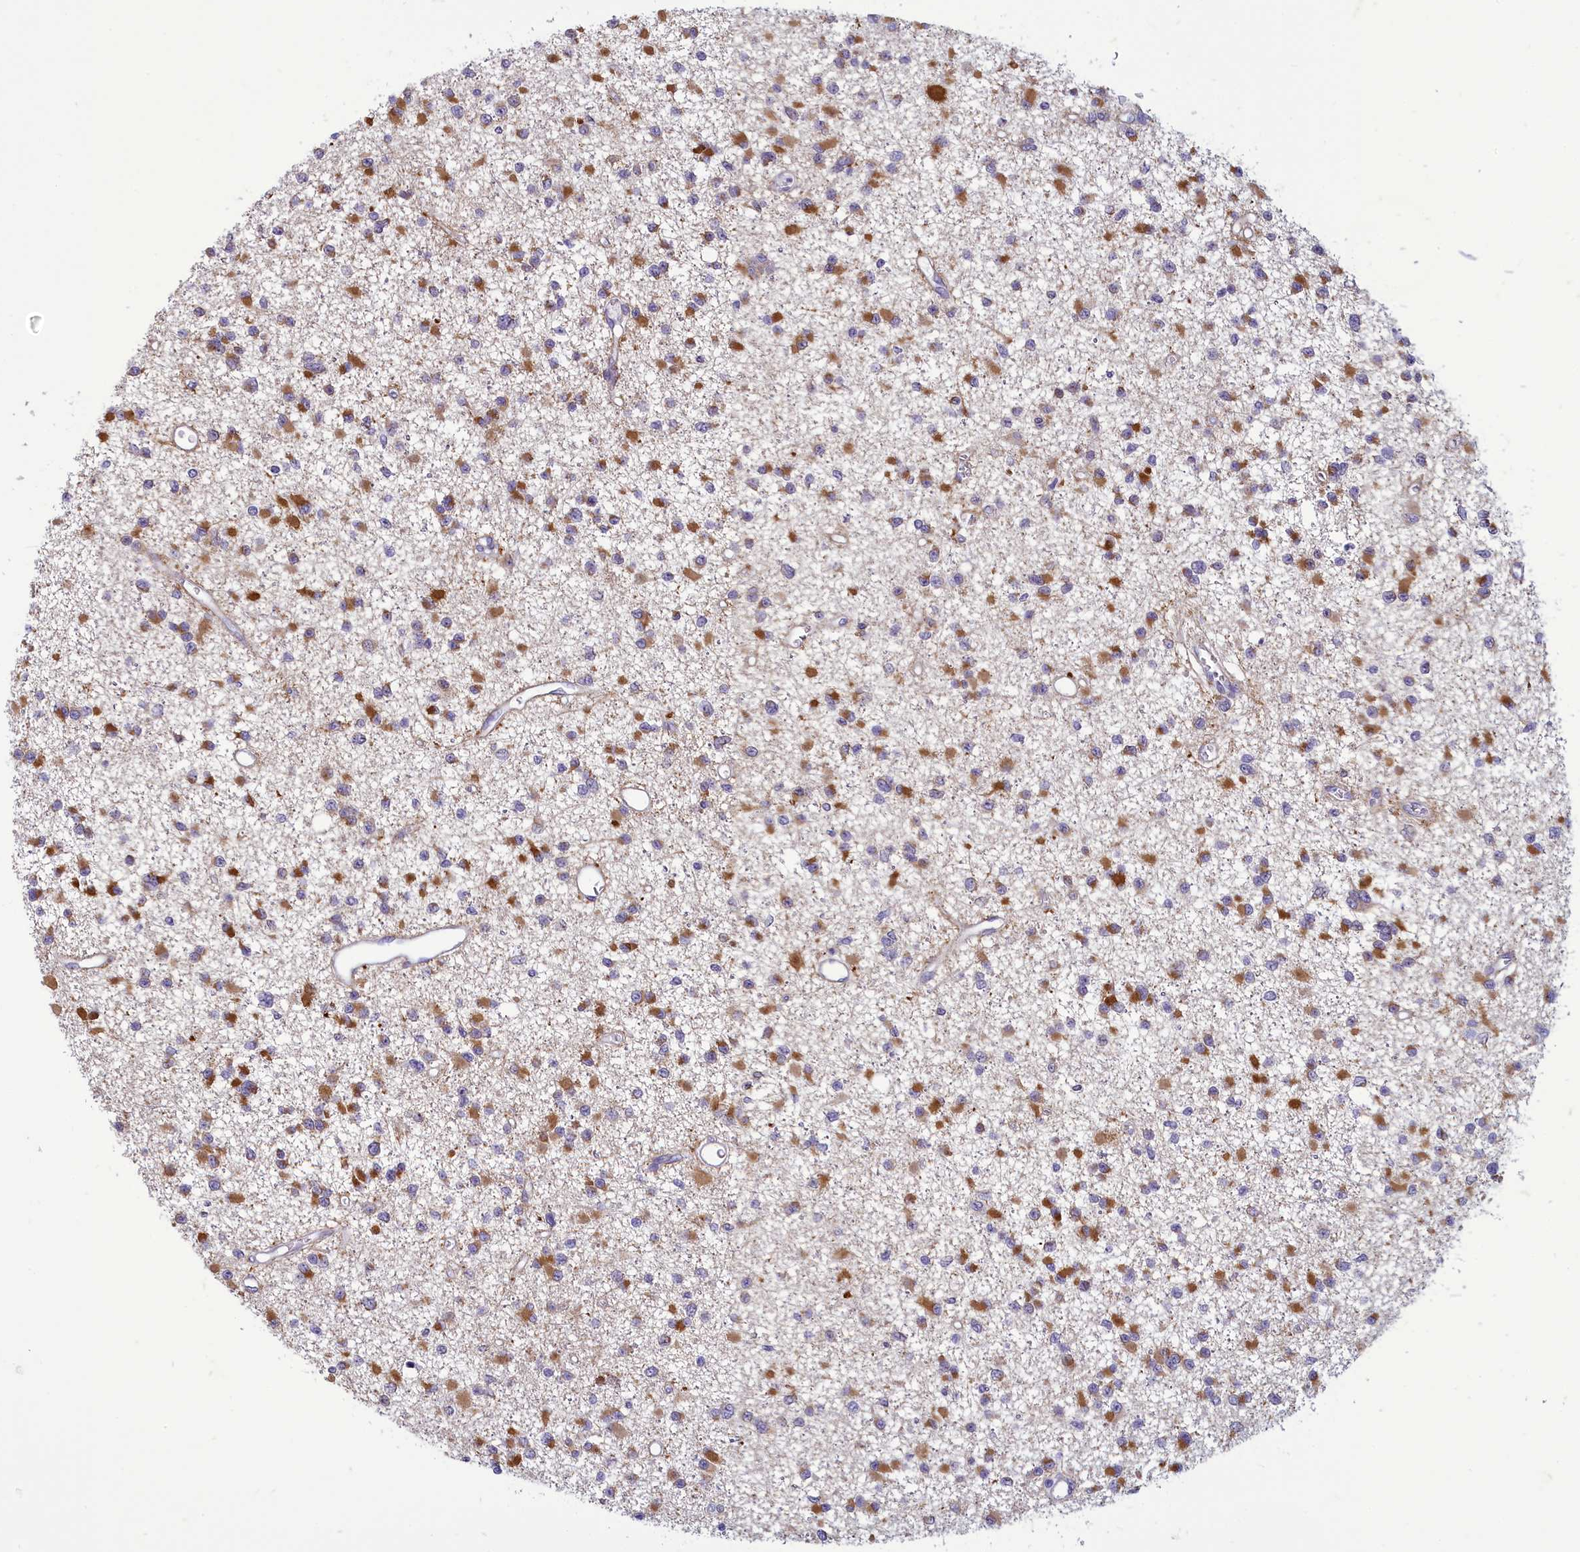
{"staining": {"intensity": "moderate", "quantity": "25%-75%", "location": "cytoplasmic/membranous"}, "tissue": "glioma", "cell_type": "Tumor cells", "image_type": "cancer", "snomed": [{"axis": "morphology", "description": "Glioma, malignant, Low grade"}, {"axis": "topography", "description": "Brain"}], "caption": "There is medium levels of moderate cytoplasmic/membranous staining in tumor cells of glioma, as demonstrated by immunohistochemical staining (brown color).", "gene": "CENATAC", "patient": {"sex": "female", "age": 22}}